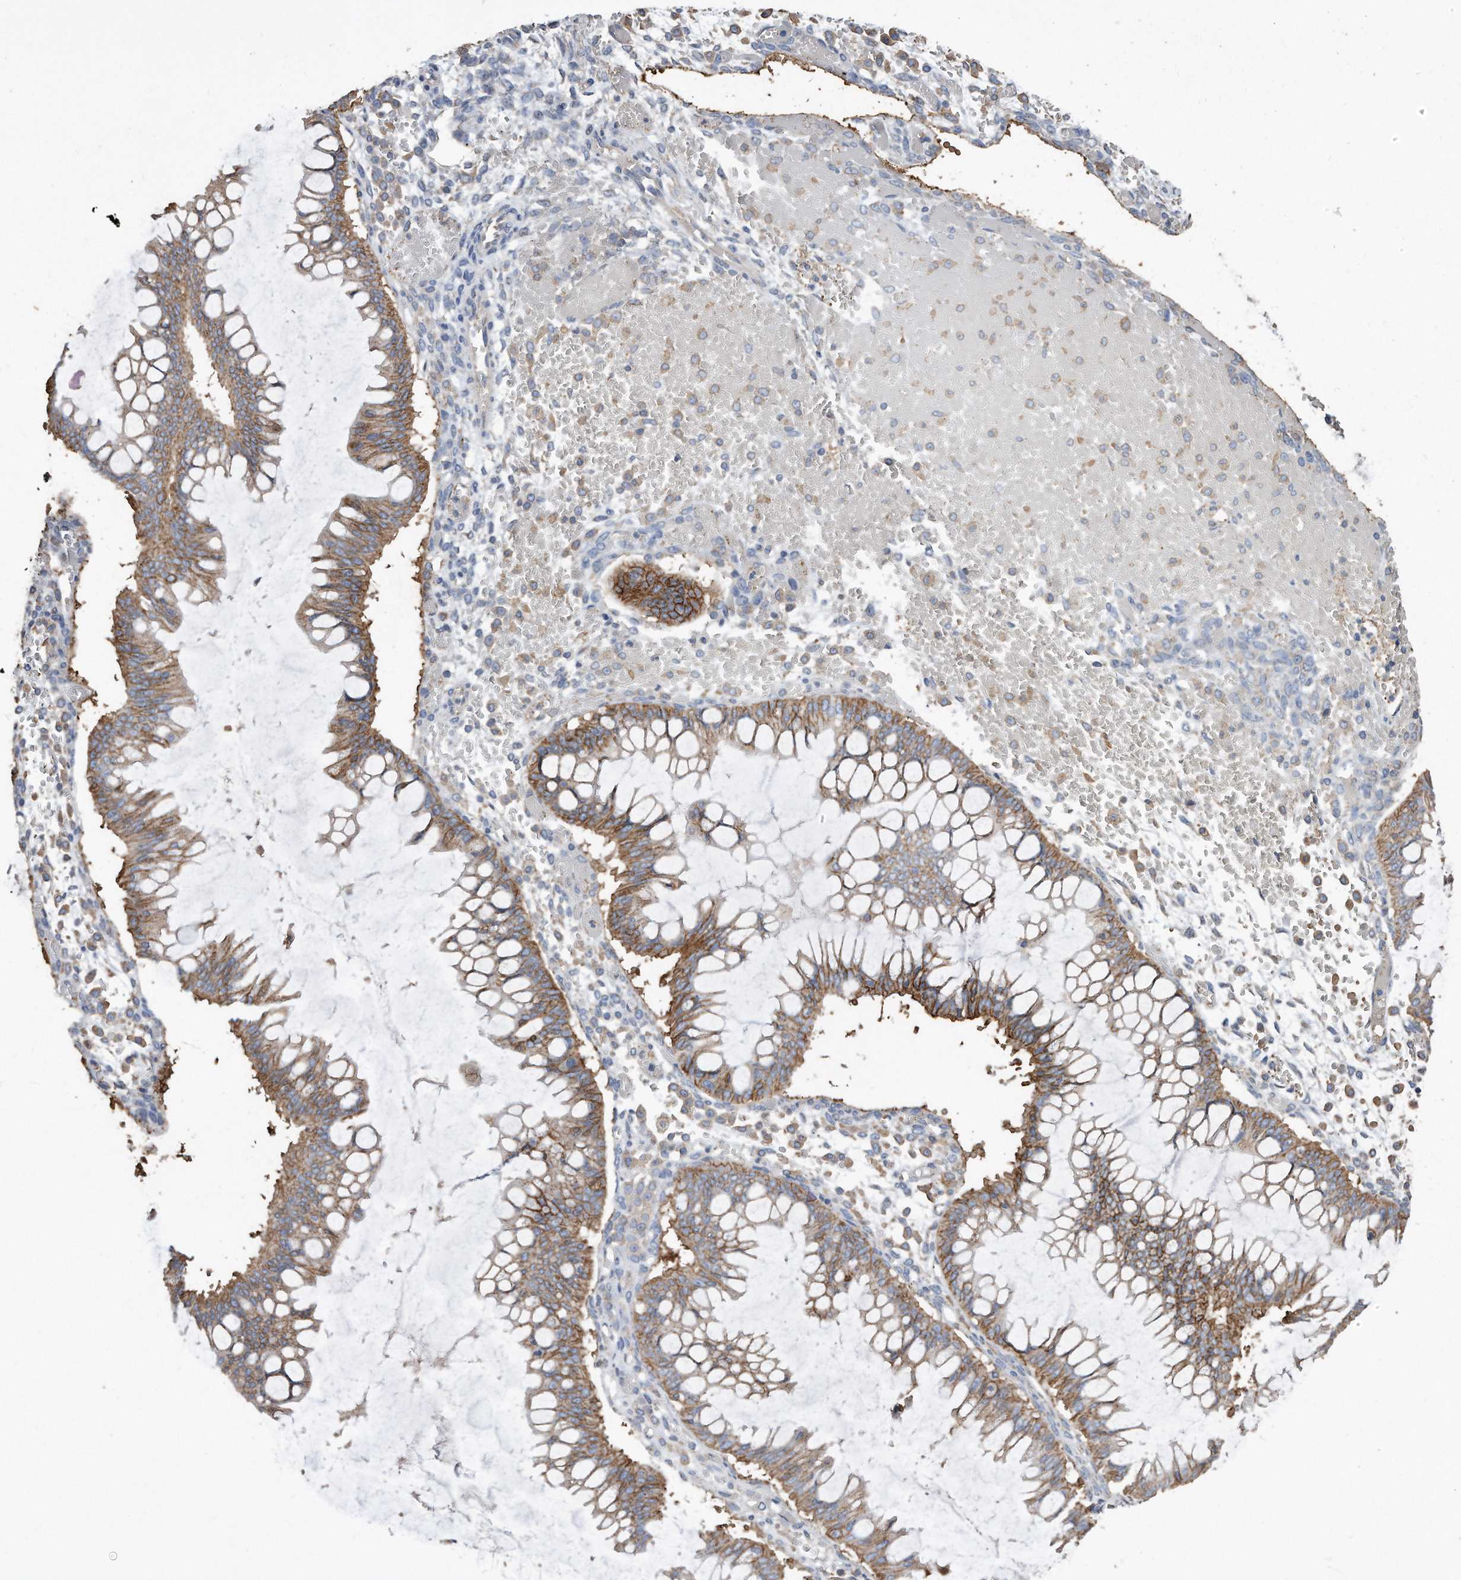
{"staining": {"intensity": "moderate", "quantity": "25%-75%", "location": "cytoplasmic/membranous"}, "tissue": "ovarian cancer", "cell_type": "Tumor cells", "image_type": "cancer", "snomed": [{"axis": "morphology", "description": "Cystadenocarcinoma, mucinous, NOS"}, {"axis": "topography", "description": "Ovary"}], "caption": "Immunohistochemistry (IHC) histopathology image of human ovarian mucinous cystadenocarcinoma stained for a protein (brown), which demonstrates medium levels of moderate cytoplasmic/membranous positivity in about 25%-75% of tumor cells.", "gene": "CDCP1", "patient": {"sex": "female", "age": 73}}